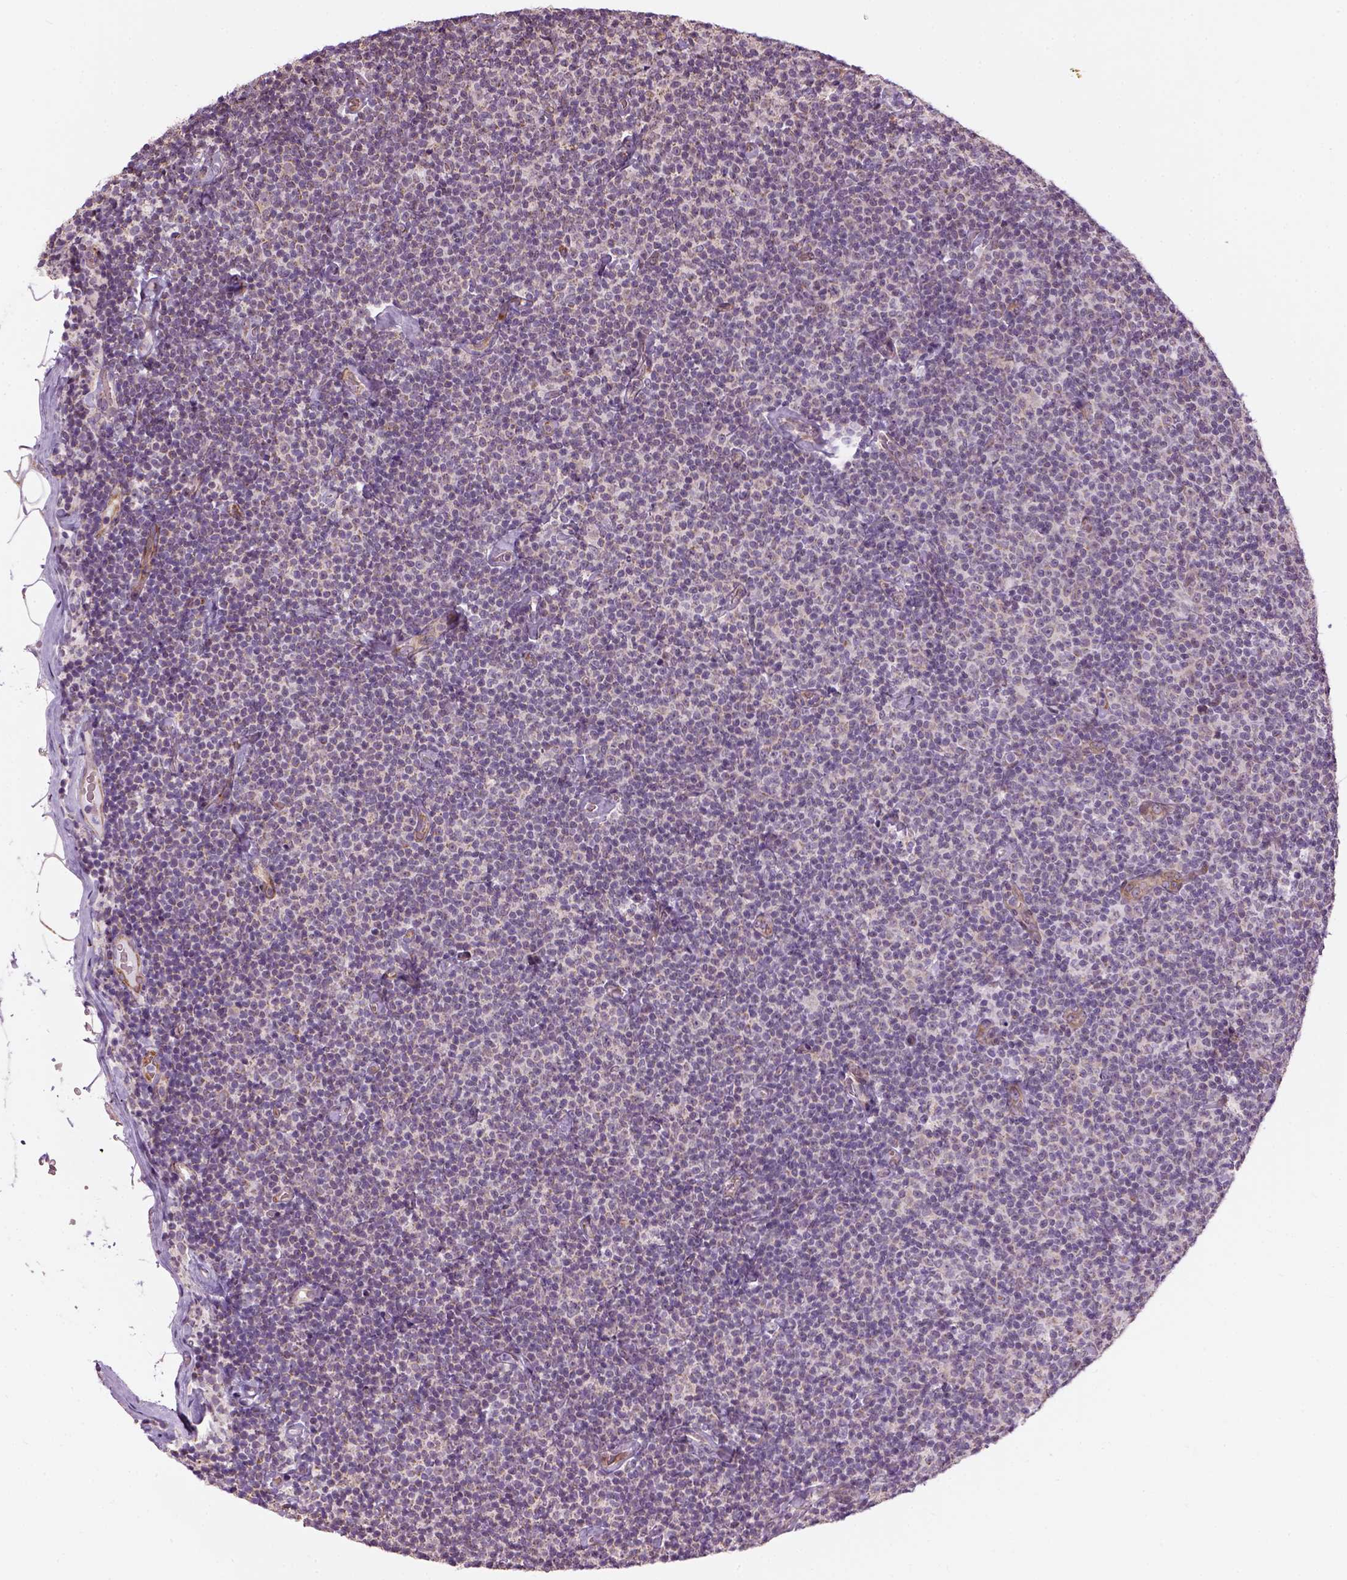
{"staining": {"intensity": "weak", "quantity": "25%-75%", "location": "cytoplasmic/membranous"}, "tissue": "lymphoma", "cell_type": "Tumor cells", "image_type": "cancer", "snomed": [{"axis": "morphology", "description": "Malignant lymphoma, non-Hodgkin's type, Low grade"}, {"axis": "topography", "description": "Lymph node"}], "caption": "Lymphoma stained with a brown dye demonstrates weak cytoplasmic/membranous positive positivity in about 25%-75% of tumor cells.", "gene": "XK", "patient": {"sex": "male", "age": 81}}